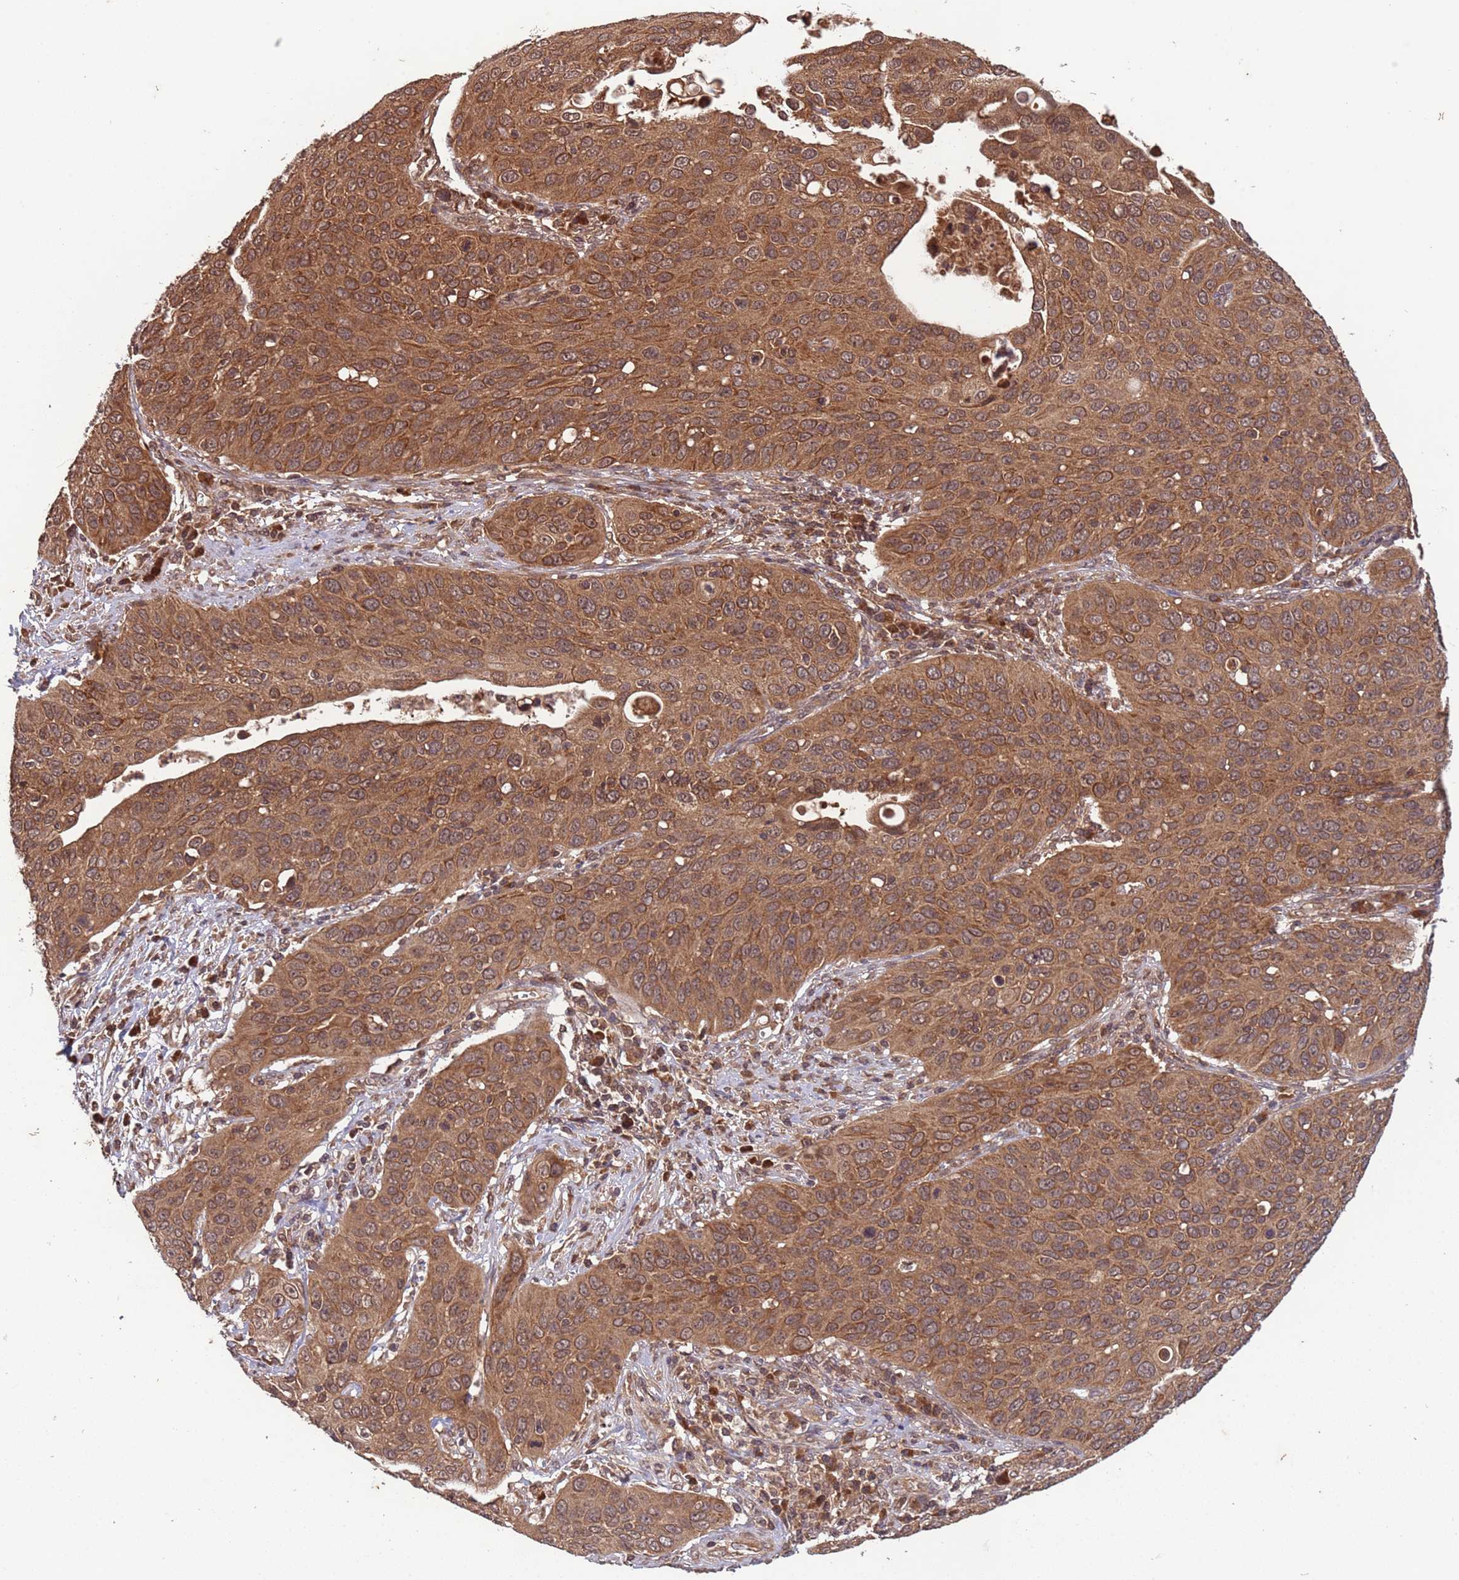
{"staining": {"intensity": "moderate", "quantity": ">75%", "location": "cytoplasmic/membranous"}, "tissue": "cervical cancer", "cell_type": "Tumor cells", "image_type": "cancer", "snomed": [{"axis": "morphology", "description": "Squamous cell carcinoma, NOS"}, {"axis": "topography", "description": "Cervix"}], "caption": "Immunohistochemical staining of cervical squamous cell carcinoma shows moderate cytoplasmic/membranous protein staining in approximately >75% of tumor cells. Ihc stains the protein of interest in brown and the nuclei are stained blue.", "gene": "ERI1", "patient": {"sex": "female", "age": 36}}